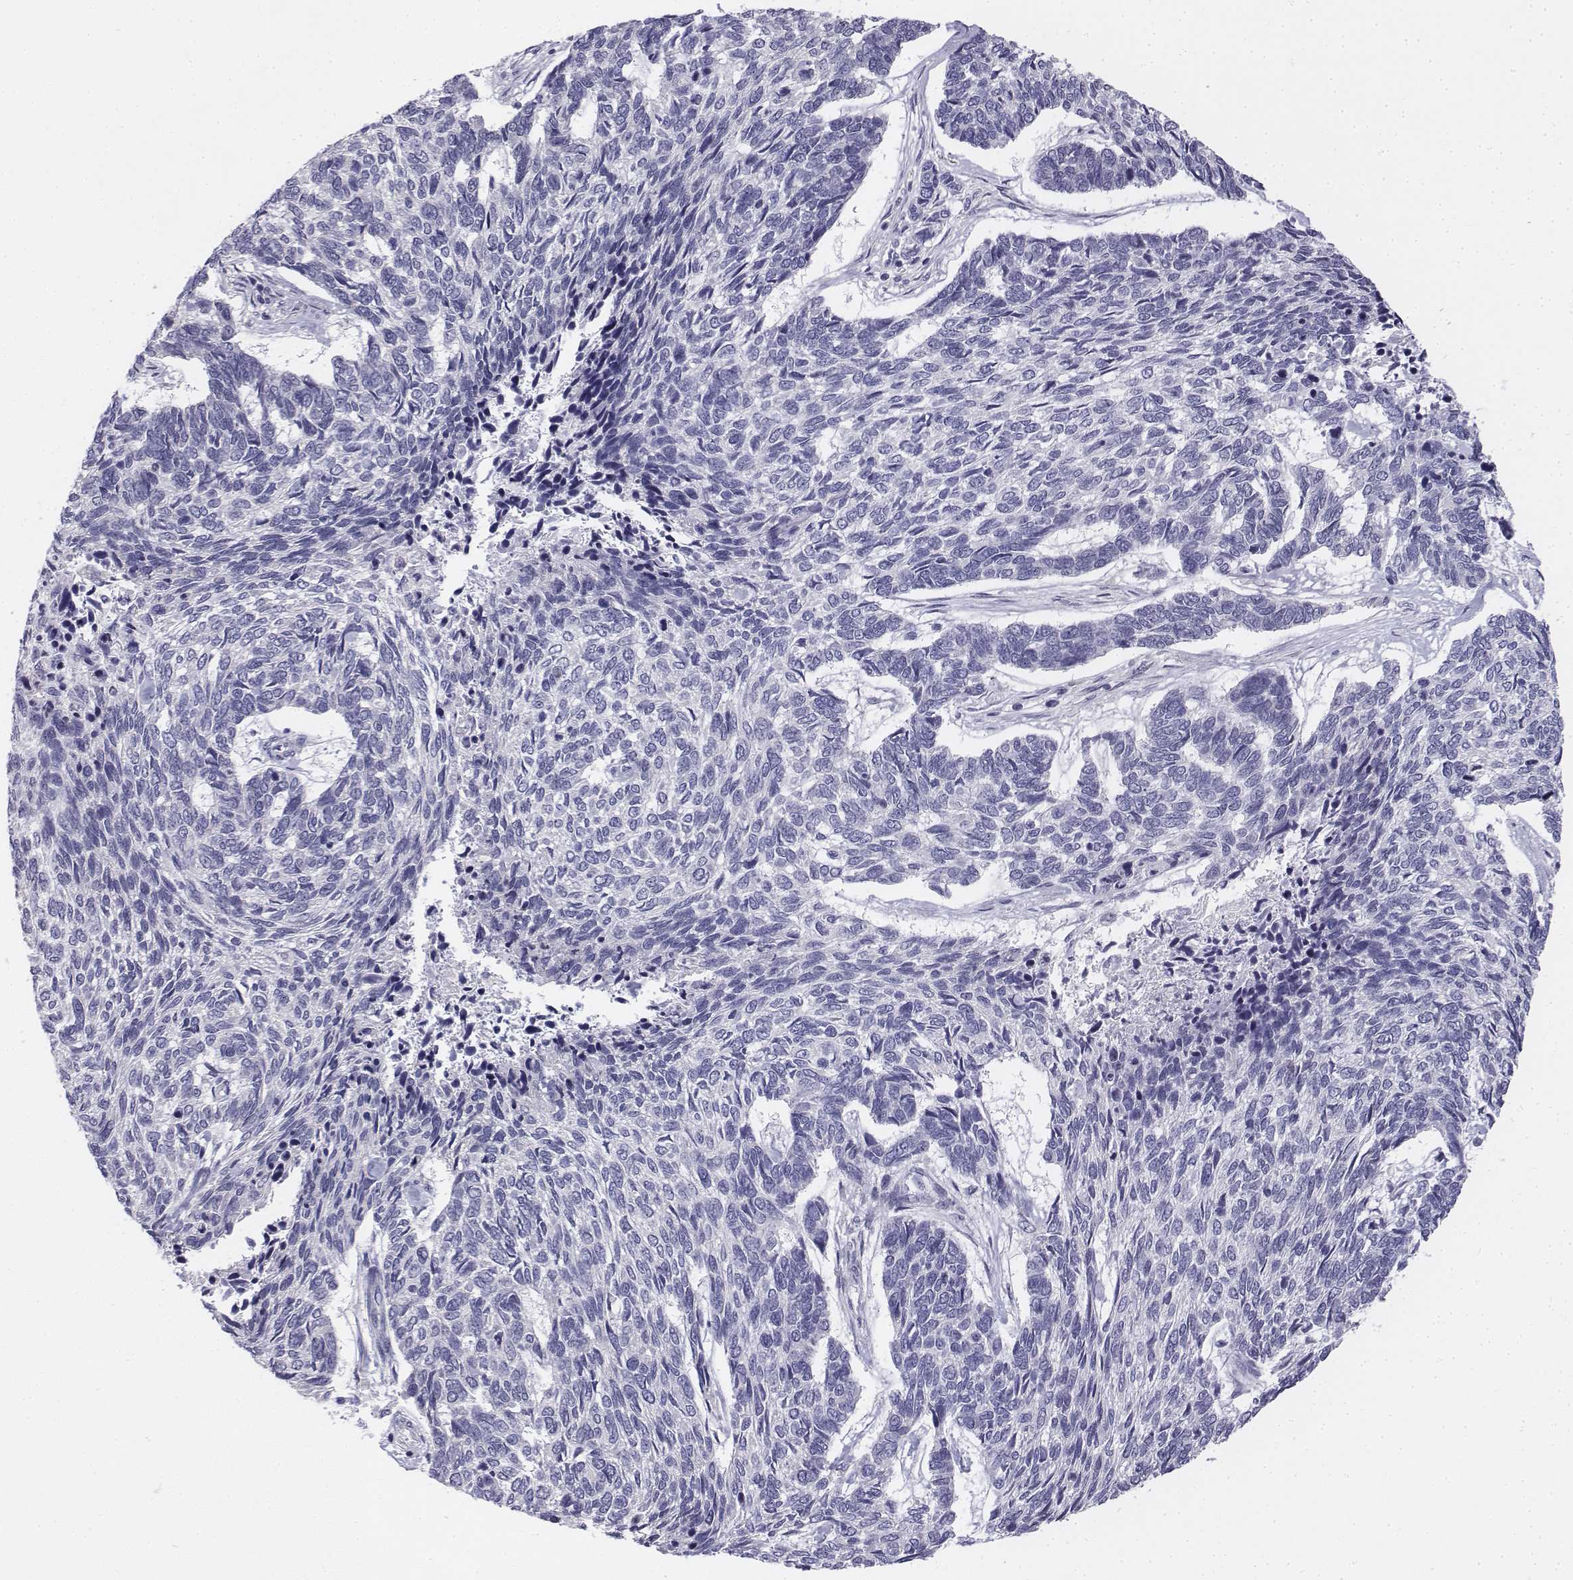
{"staining": {"intensity": "negative", "quantity": "none", "location": "none"}, "tissue": "skin cancer", "cell_type": "Tumor cells", "image_type": "cancer", "snomed": [{"axis": "morphology", "description": "Basal cell carcinoma"}, {"axis": "topography", "description": "Skin"}], "caption": "Basal cell carcinoma (skin) stained for a protein using IHC demonstrates no expression tumor cells.", "gene": "PENK", "patient": {"sex": "female", "age": 65}}